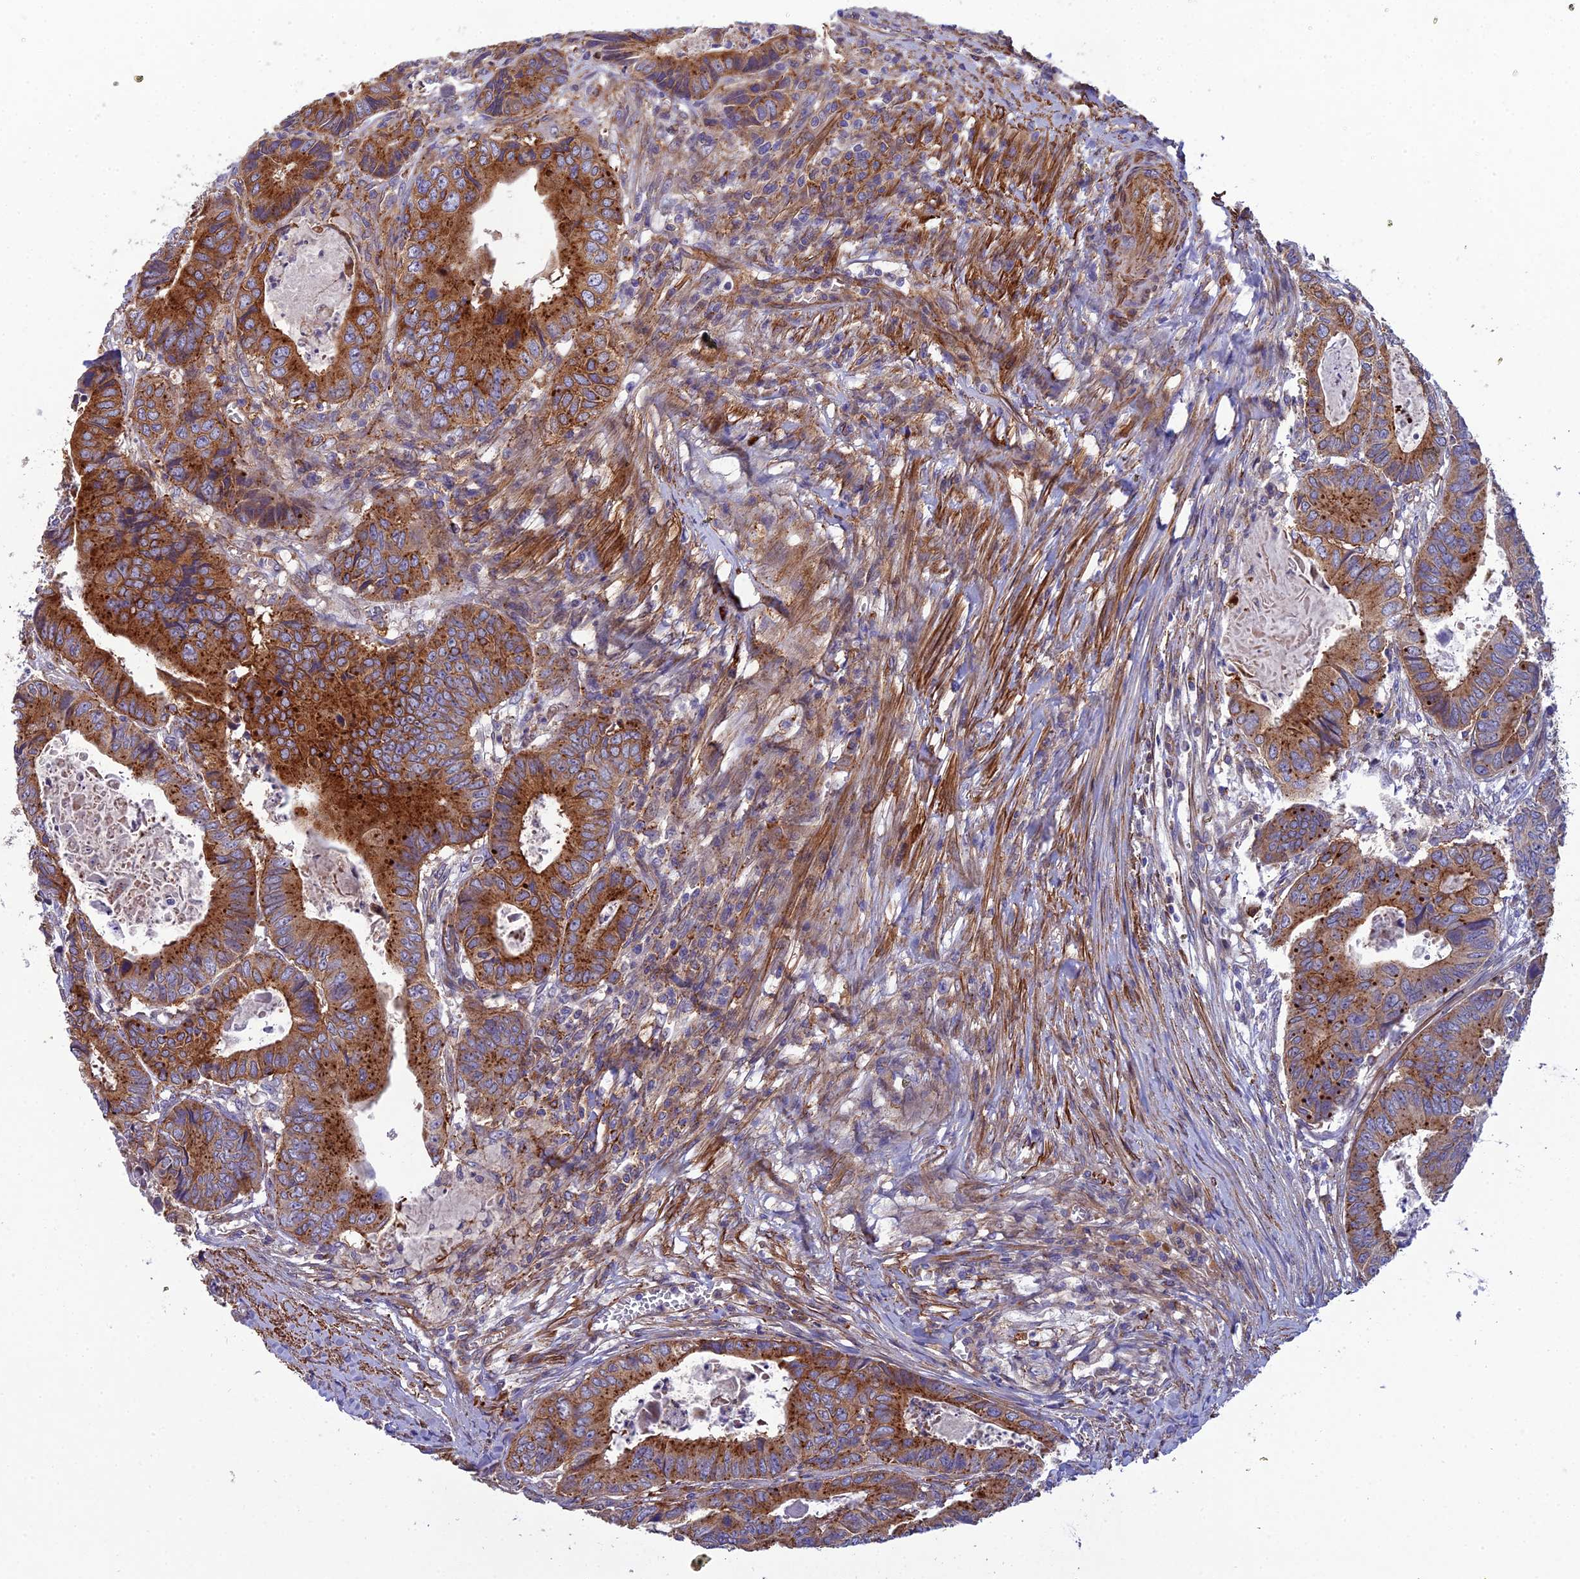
{"staining": {"intensity": "strong", "quantity": ">75%", "location": "cytoplasmic/membranous"}, "tissue": "colorectal cancer", "cell_type": "Tumor cells", "image_type": "cancer", "snomed": [{"axis": "morphology", "description": "Adenocarcinoma, NOS"}, {"axis": "topography", "description": "Colon"}], "caption": "Immunohistochemistry (IHC) micrograph of neoplastic tissue: human adenocarcinoma (colorectal) stained using IHC reveals high levels of strong protein expression localized specifically in the cytoplasmic/membranous of tumor cells, appearing as a cytoplasmic/membranous brown color.", "gene": "RALGAPA2", "patient": {"sex": "male", "age": 85}}